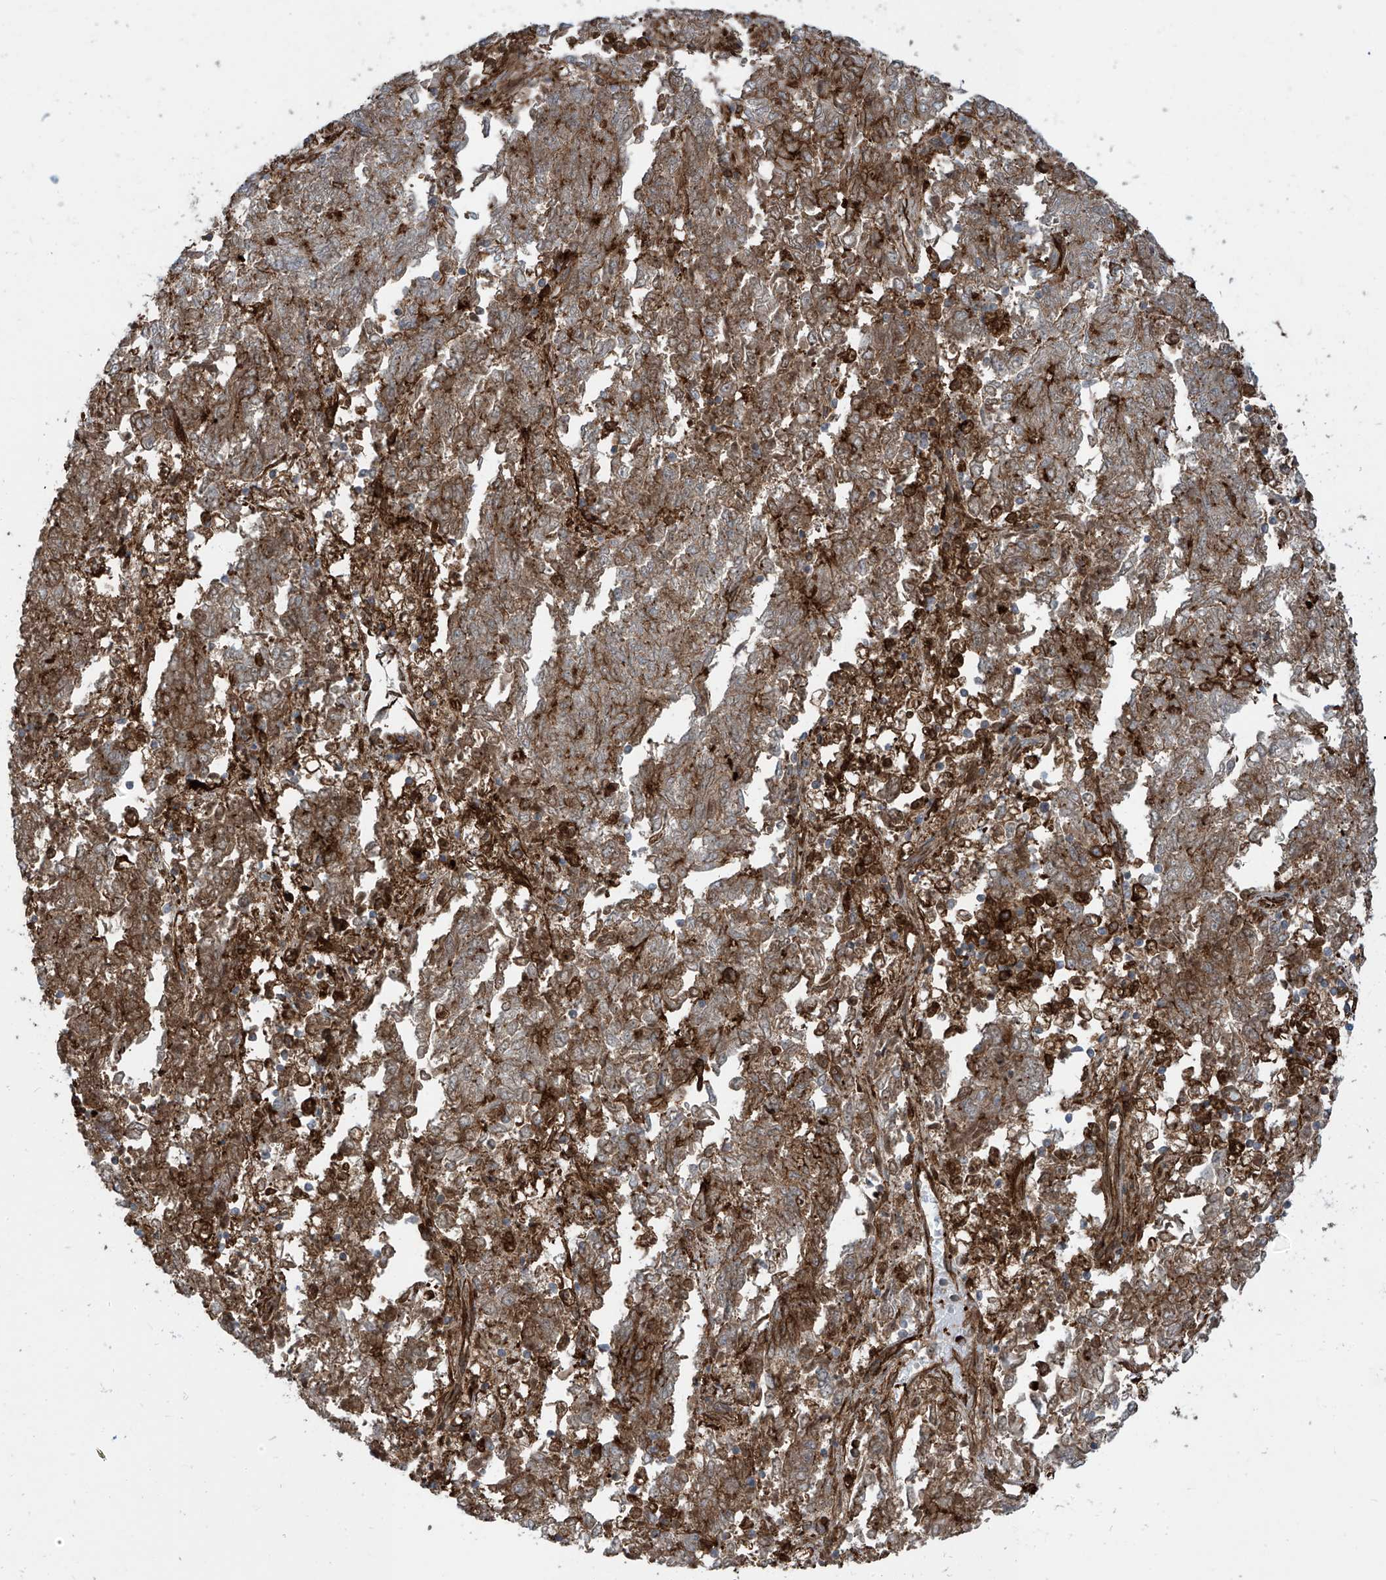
{"staining": {"intensity": "moderate", "quantity": ">75%", "location": "cytoplasmic/membranous"}, "tissue": "endometrial cancer", "cell_type": "Tumor cells", "image_type": "cancer", "snomed": [{"axis": "morphology", "description": "Adenocarcinoma, NOS"}, {"axis": "topography", "description": "Endometrium"}], "caption": "Protein staining of adenocarcinoma (endometrial) tissue reveals moderate cytoplasmic/membranous positivity in about >75% of tumor cells.", "gene": "SLC9A2", "patient": {"sex": "female", "age": 80}}